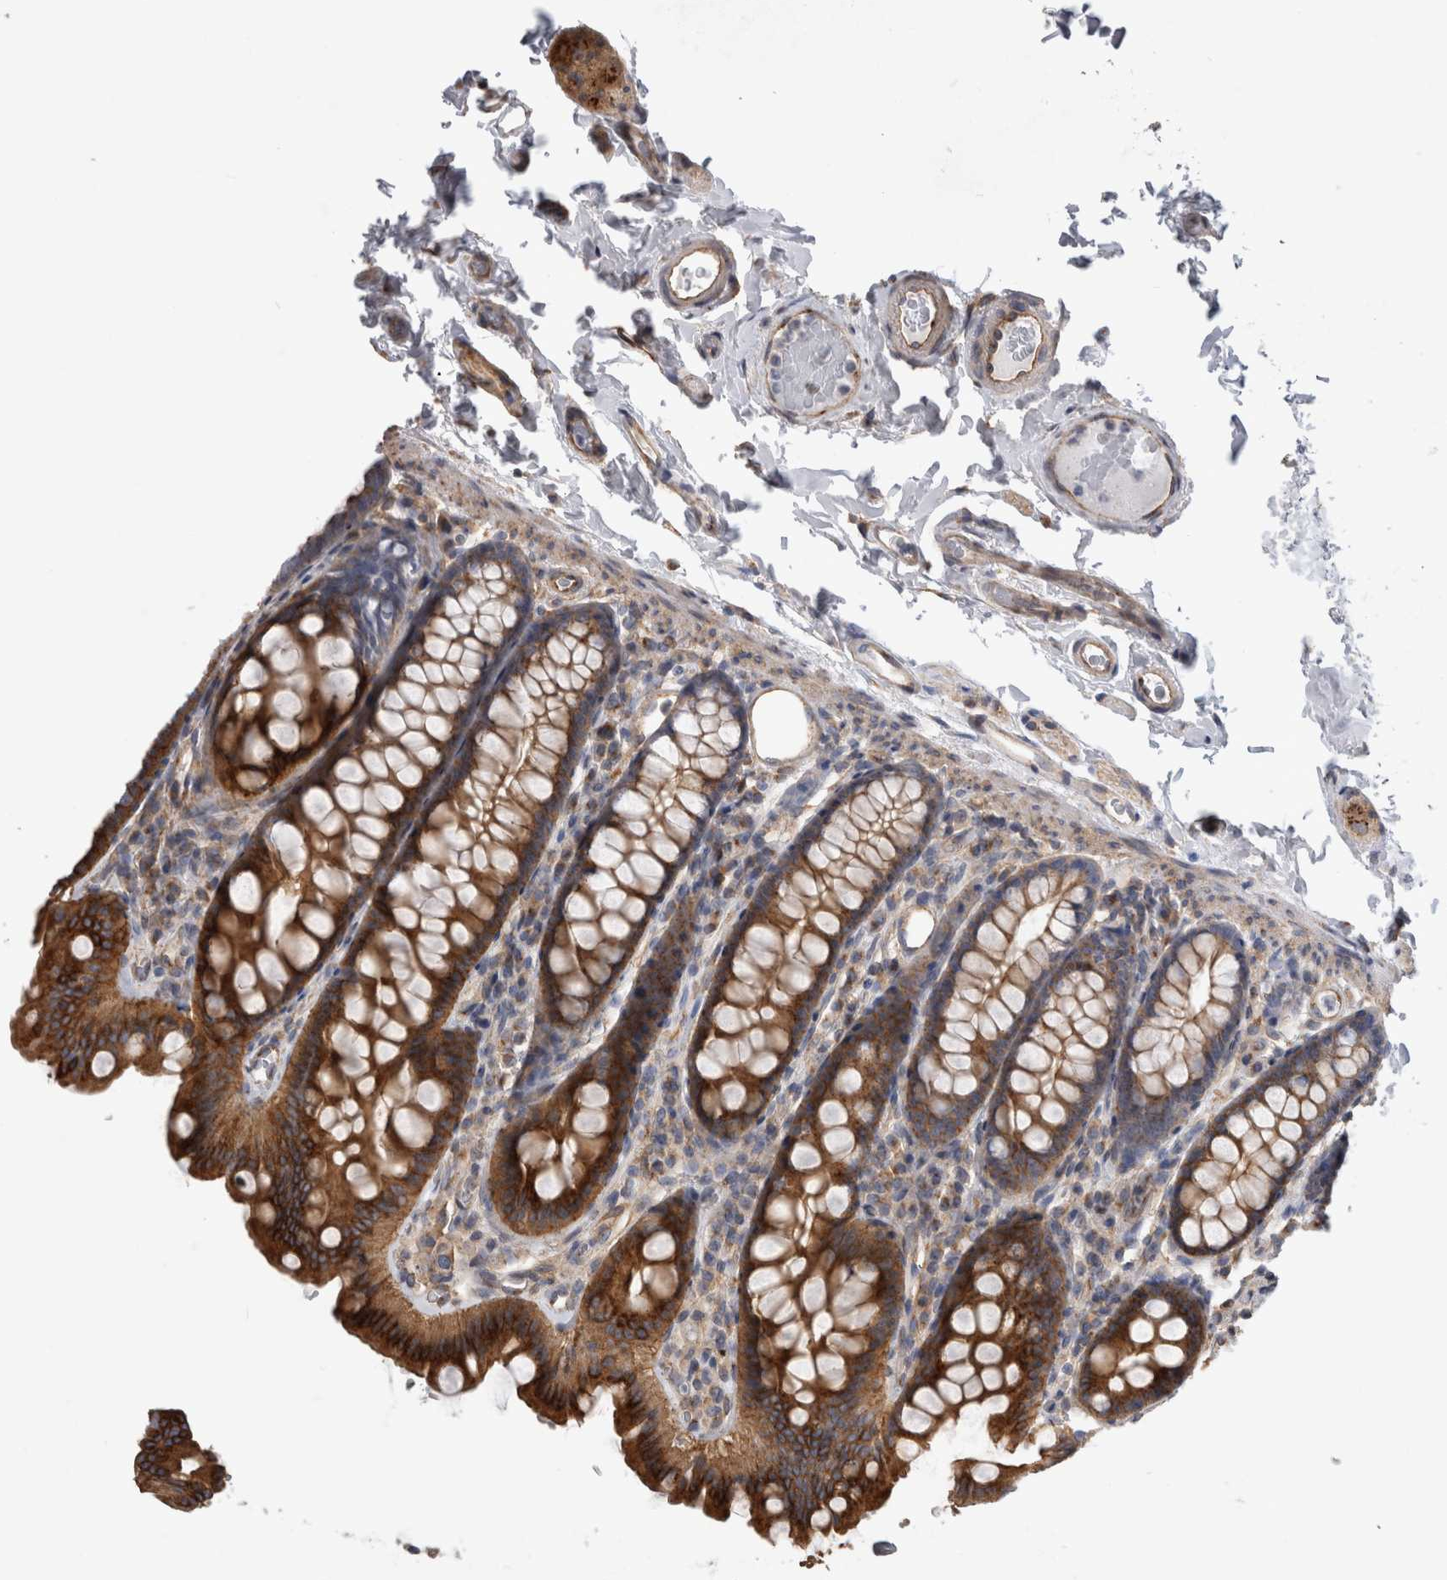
{"staining": {"intensity": "moderate", "quantity": "25%-75%", "location": "cytoplasmic/membranous"}, "tissue": "colon", "cell_type": "Endothelial cells", "image_type": "normal", "snomed": [{"axis": "morphology", "description": "Normal tissue, NOS"}, {"axis": "topography", "description": "Colon"}, {"axis": "topography", "description": "Peripheral nerve tissue"}], "caption": "DAB immunohistochemical staining of unremarkable colon shows moderate cytoplasmic/membranous protein positivity in about 25%-75% of endothelial cells.", "gene": "ATXN3L", "patient": {"sex": "female", "age": 61}}